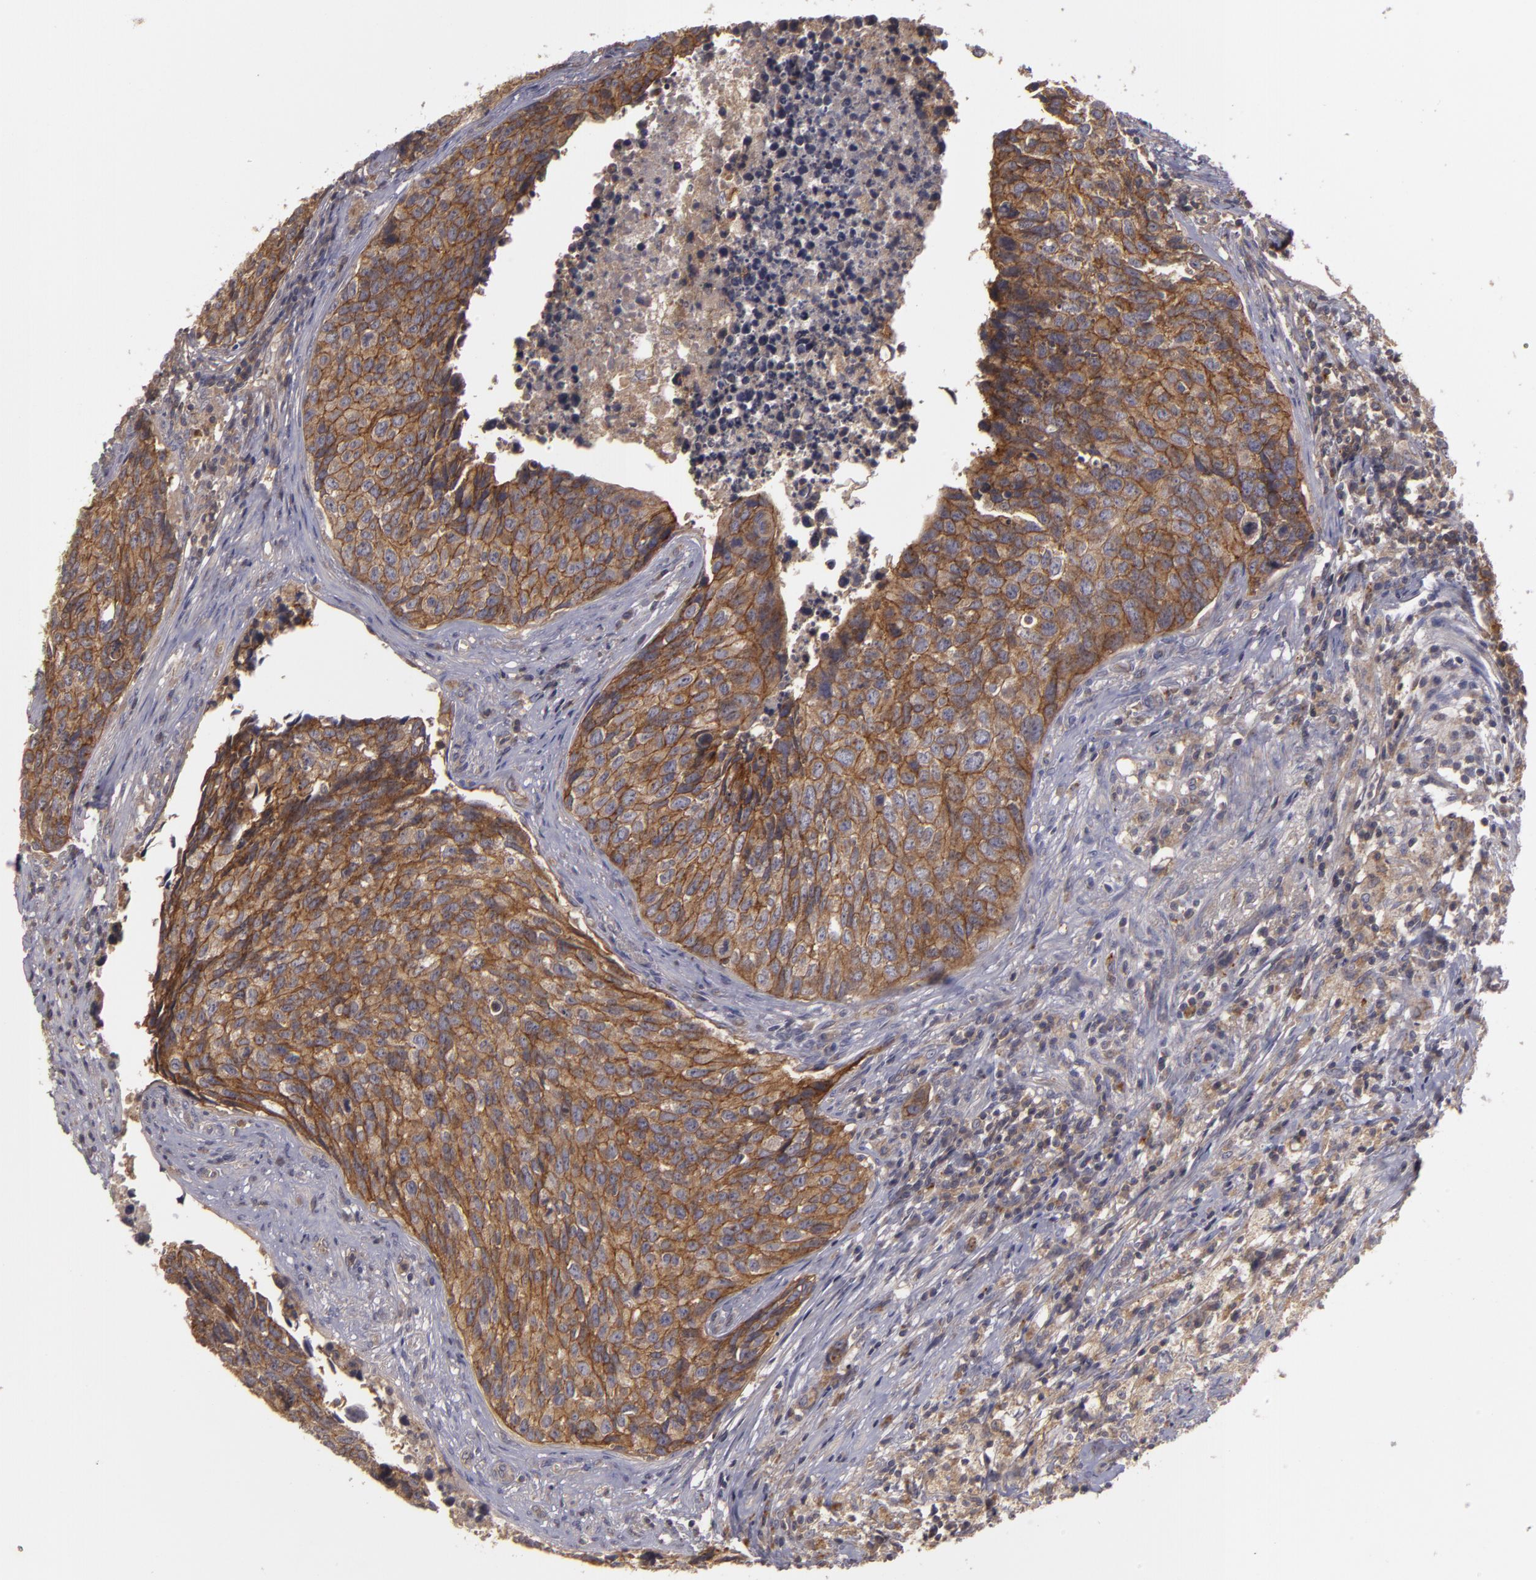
{"staining": {"intensity": "strong", "quantity": ">75%", "location": "cytoplasmic/membranous"}, "tissue": "urothelial cancer", "cell_type": "Tumor cells", "image_type": "cancer", "snomed": [{"axis": "morphology", "description": "Urothelial carcinoma, High grade"}, {"axis": "topography", "description": "Urinary bladder"}], "caption": "Immunohistochemistry (IHC) histopathology image of neoplastic tissue: urothelial carcinoma (high-grade) stained using IHC demonstrates high levels of strong protein expression localized specifically in the cytoplasmic/membranous of tumor cells, appearing as a cytoplasmic/membranous brown color.", "gene": "HRAS", "patient": {"sex": "male", "age": 81}}